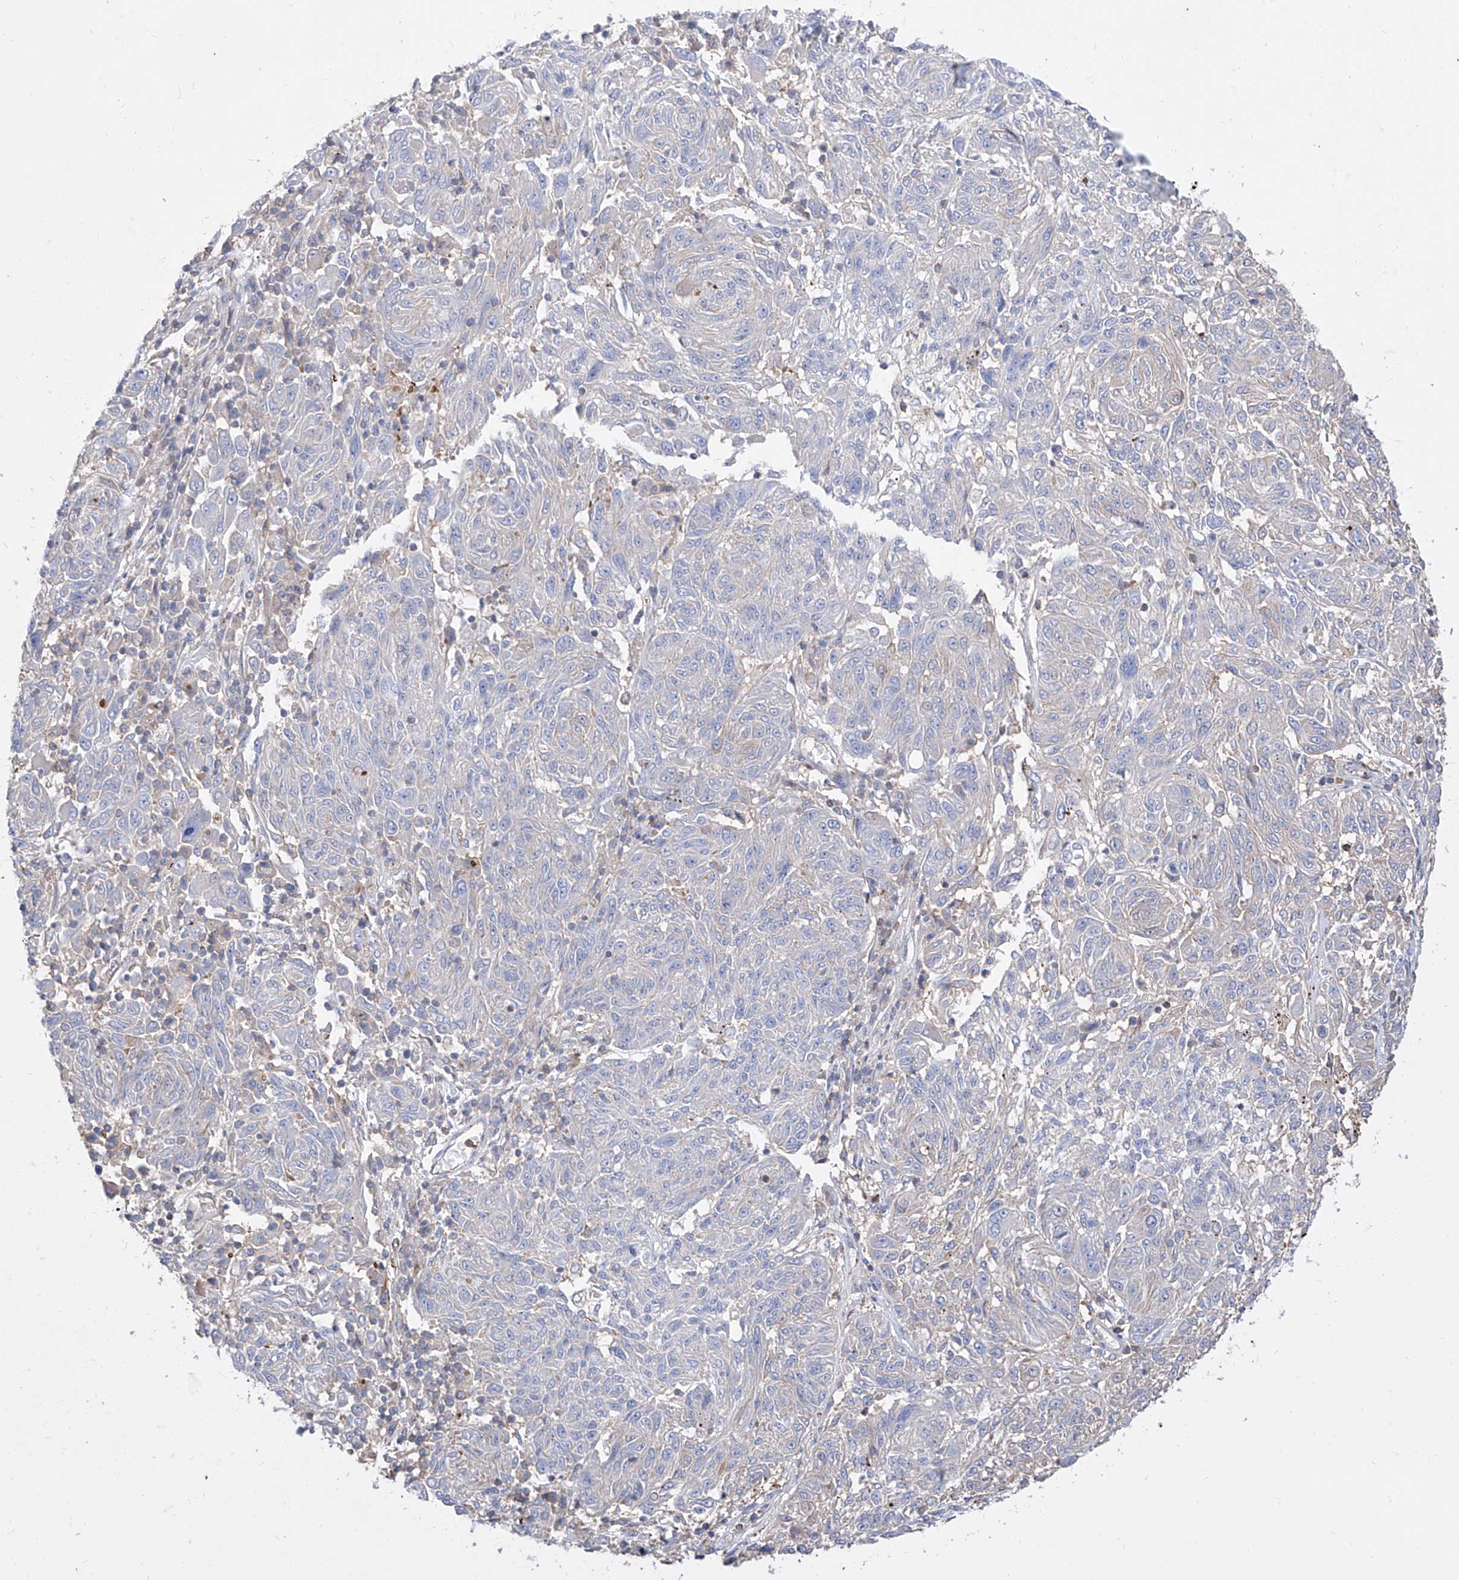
{"staining": {"intensity": "negative", "quantity": "none", "location": "none"}, "tissue": "melanoma", "cell_type": "Tumor cells", "image_type": "cancer", "snomed": [{"axis": "morphology", "description": "Malignant melanoma, NOS"}, {"axis": "topography", "description": "Skin"}], "caption": "Tumor cells are negative for brown protein staining in malignant melanoma.", "gene": "C1orf74", "patient": {"sex": "male", "age": 53}}